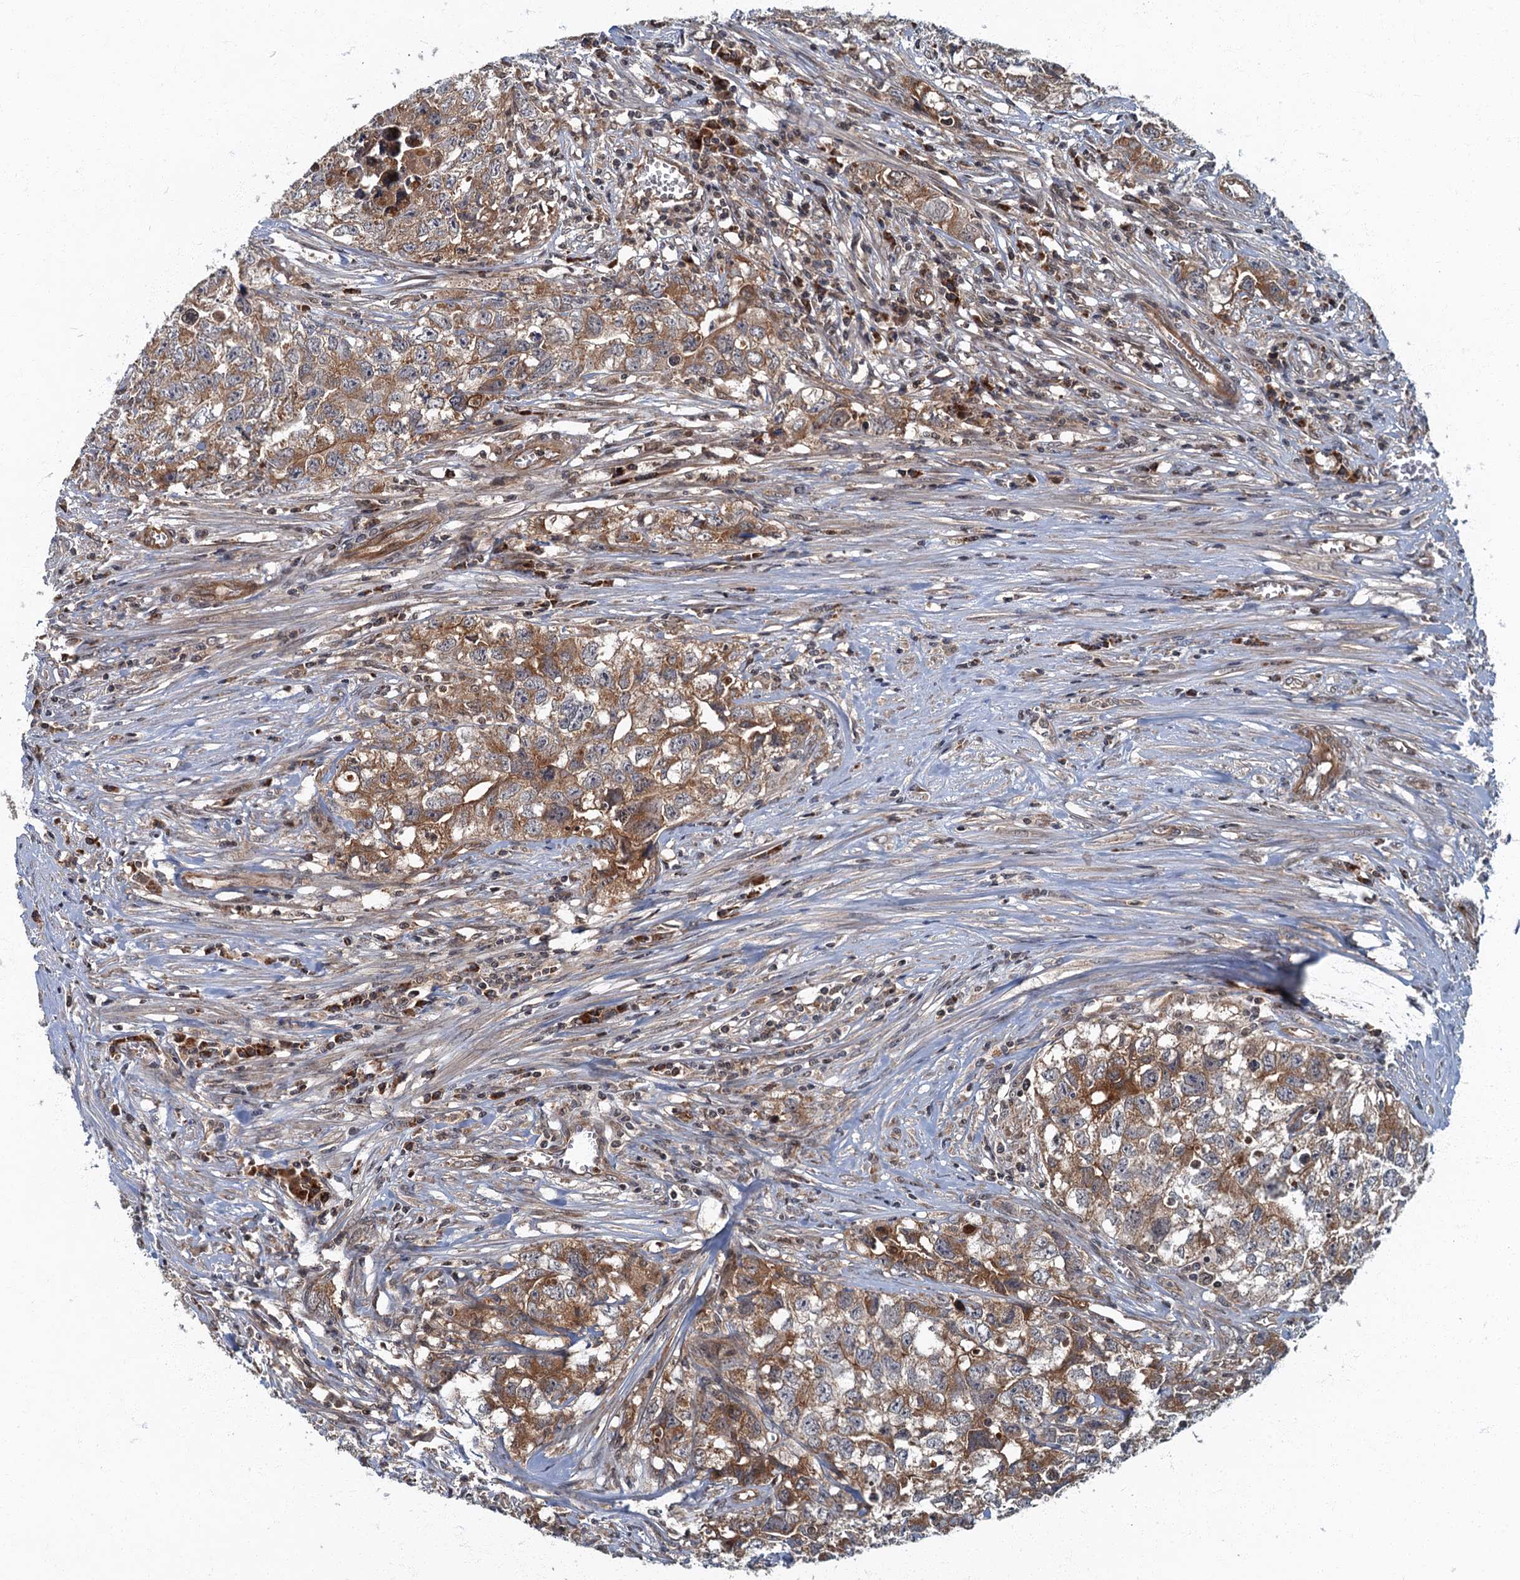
{"staining": {"intensity": "moderate", "quantity": ">75%", "location": "cytoplasmic/membranous"}, "tissue": "testis cancer", "cell_type": "Tumor cells", "image_type": "cancer", "snomed": [{"axis": "morphology", "description": "Seminoma, NOS"}, {"axis": "morphology", "description": "Carcinoma, Embryonal, NOS"}, {"axis": "topography", "description": "Testis"}], "caption": "Tumor cells show moderate cytoplasmic/membranous expression in approximately >75% of cells in testis cancer (embryonal carcinoma).", "gene": "SLC11A2", "patient": {"sex": "male", "age": 43}}